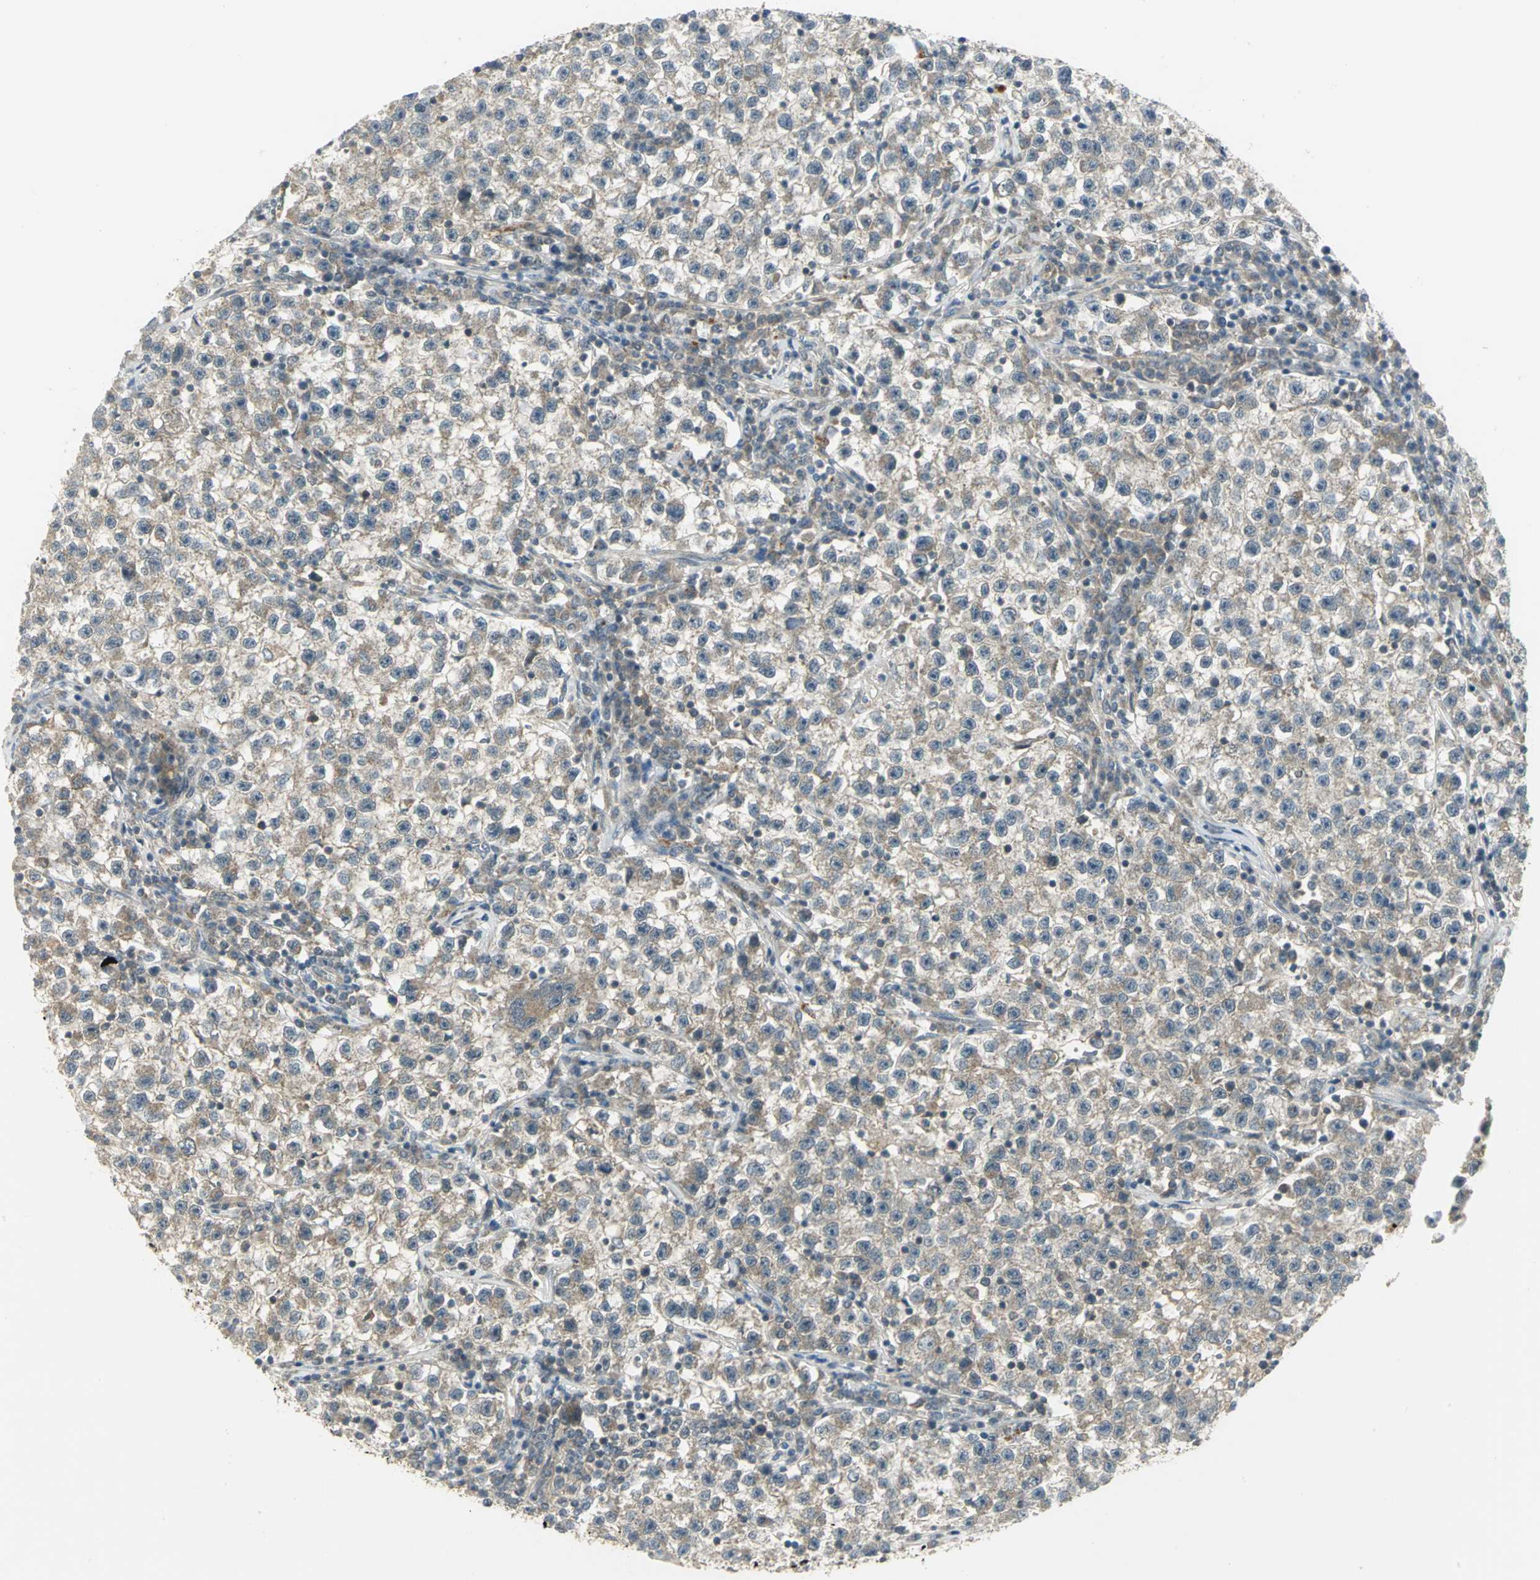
{"staining": {"intensity": "weak", "quantity": ">75%", "location": "cytoplasmic/membranous"}, "tissue": "testis cancer", "cell_type": "Tumor cells", "image_type": "cancer", "snomed": [{"axis": "morphology", "description": "Seminoma, NOS"}, {"axis": "topography", "description": "Testis"}], "caption": "IHC of testis cancer (seminoma) shows low levels of weak cytoplasmic/membranous staining in about >75% of tumor cells.", "gene": "MAPK8IP3", "patient": {"sex": "male", "age": 22}}